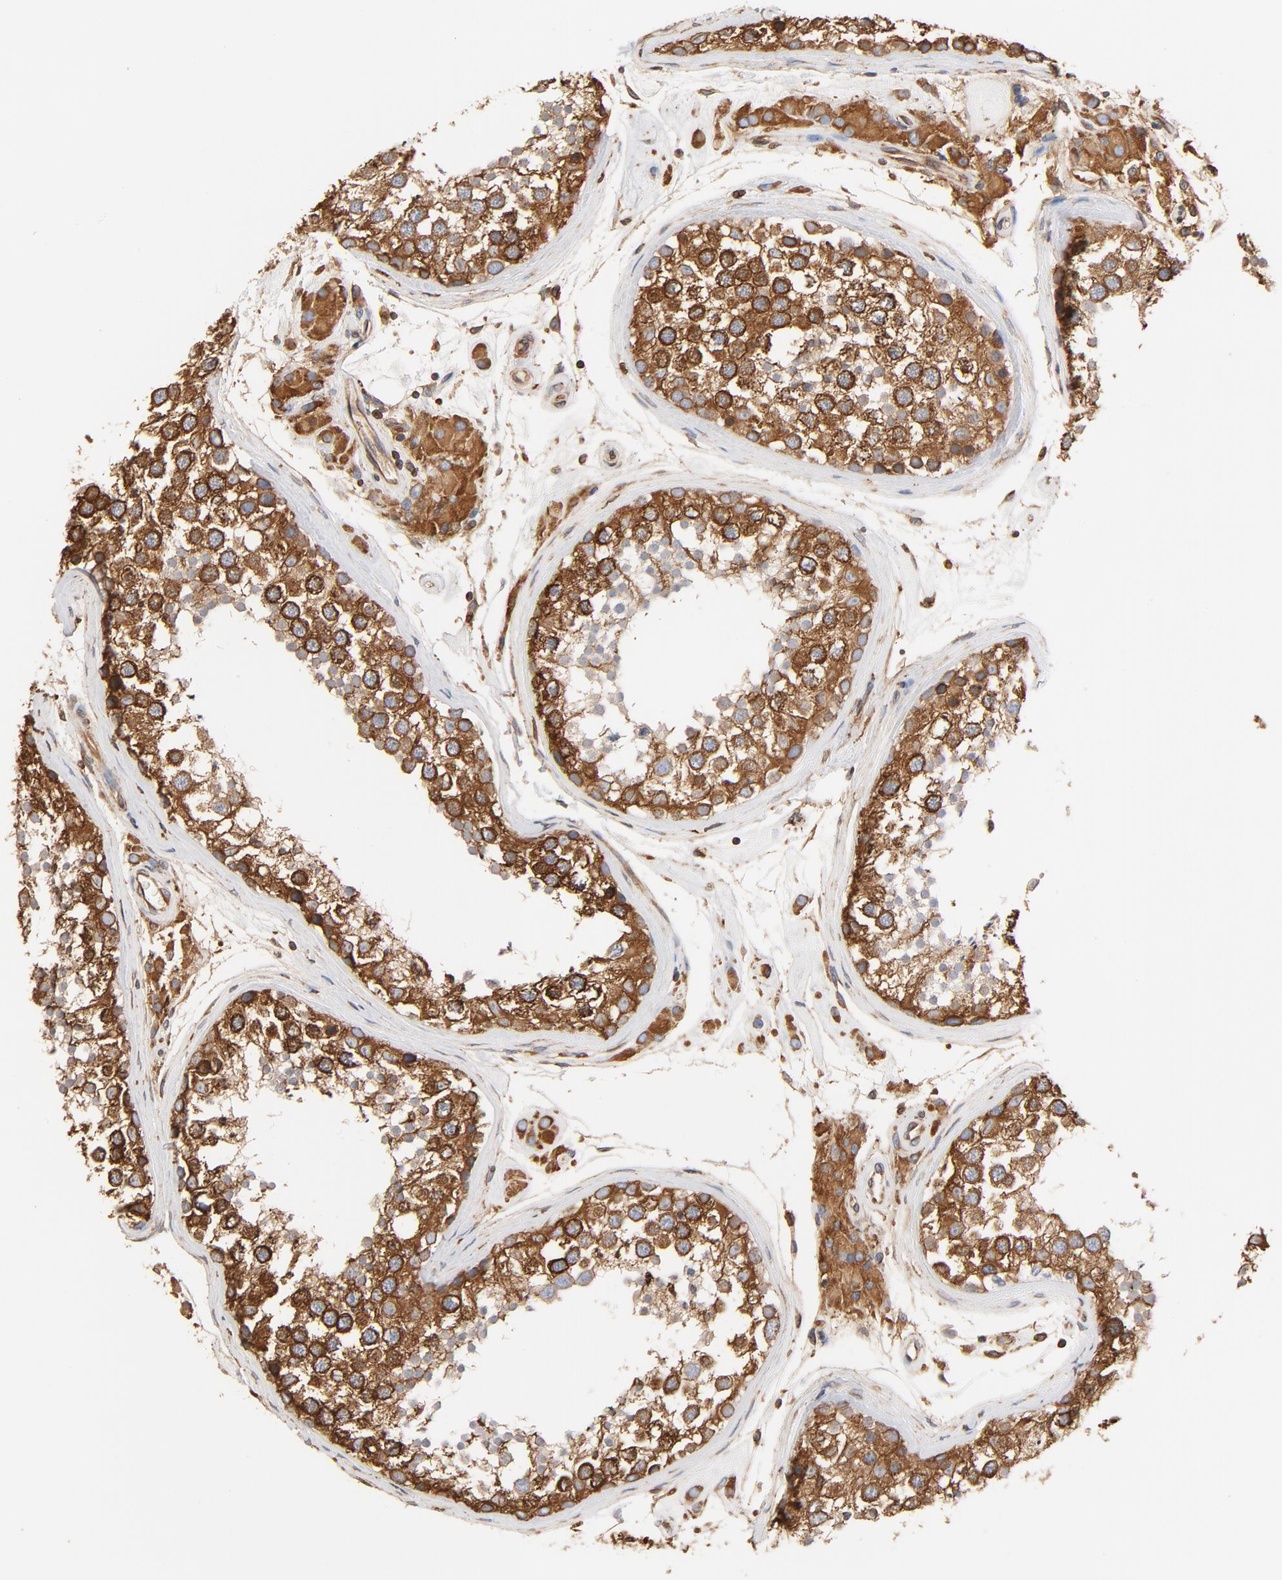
{"staining": {"intensity": "strong", "quantity": ">75%", "location": "cytoplasmic/membranous"}, "tissue": "testis", "cell_type": "Cells in seminiferous ducts", "image_type": "normal", "snomed": [{"axis": "morphology", "description": "Normal tissue, NOS"}, {"axis": "topography", "description": "Testis"}], "caption": "Protein staining demonstrates strong cytoplasmic/membranous expression in about >75% of cells in seminiferous ducts in benign testis. (IHC, brightfield microscopy, high magnification).", "gene": "BCAP31", "patient": {"sex": "male", "age": 46}}